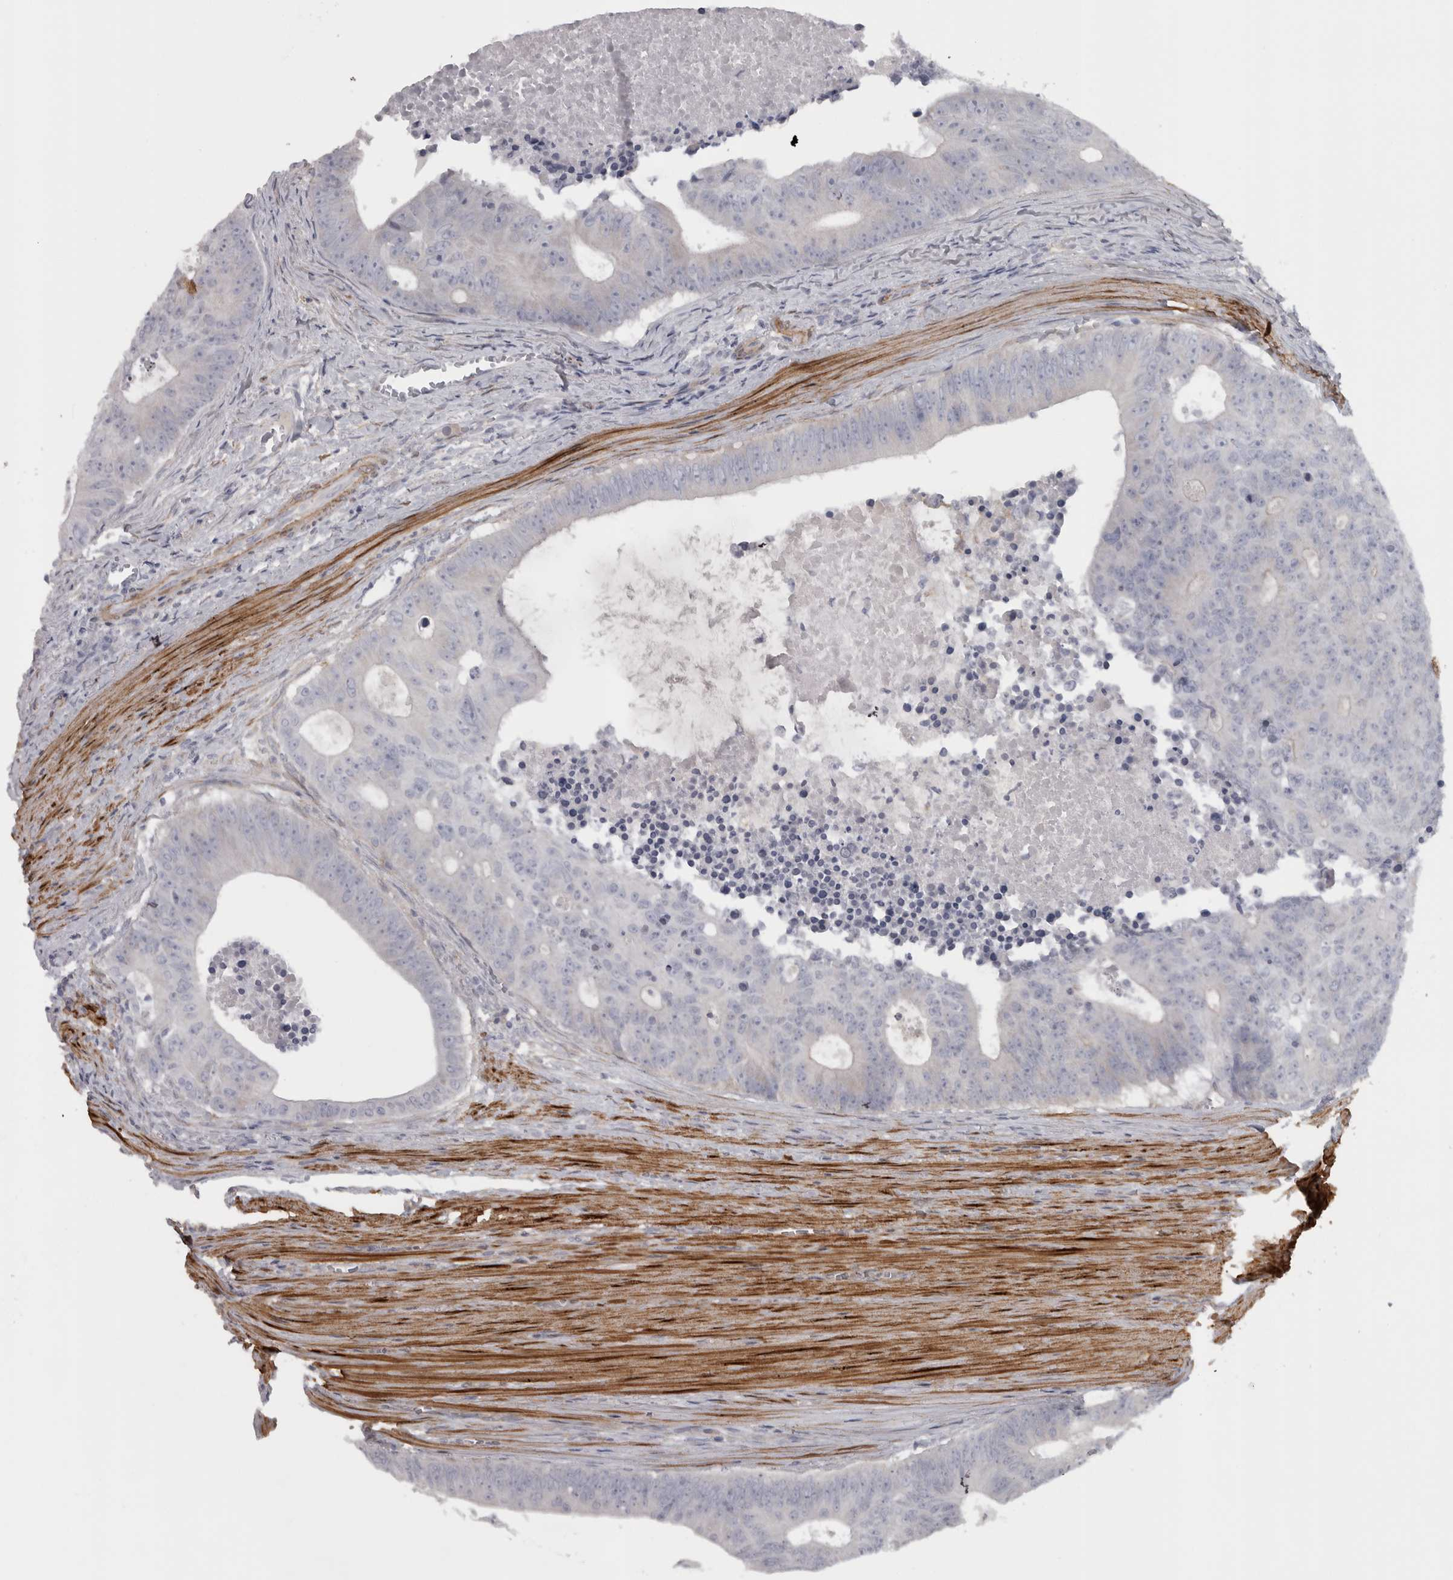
{"staining": {"intensity": "negative", "quantity": "none", "location": "none"}, "tissue": "colorectal cancer", "cell_type": "Tumor cells", "image_type": "cancer", "snomed": [{"axis": "morphology", "description": "Adenocarcinoma, NOS"}, {"axis": "topography", "description": "Colon"}], "caption": "Protein analysis of adenocarcinoma (colorectal) shows no significant expression in tumor cells. (DAB (3,3'-diaminobenzidine) immunohistochemistry (IHC) visualized using brightfield microscopy, high magnification).", "gene": "PPP1R12B", "patient": {"sex": "male", "age": 87}}